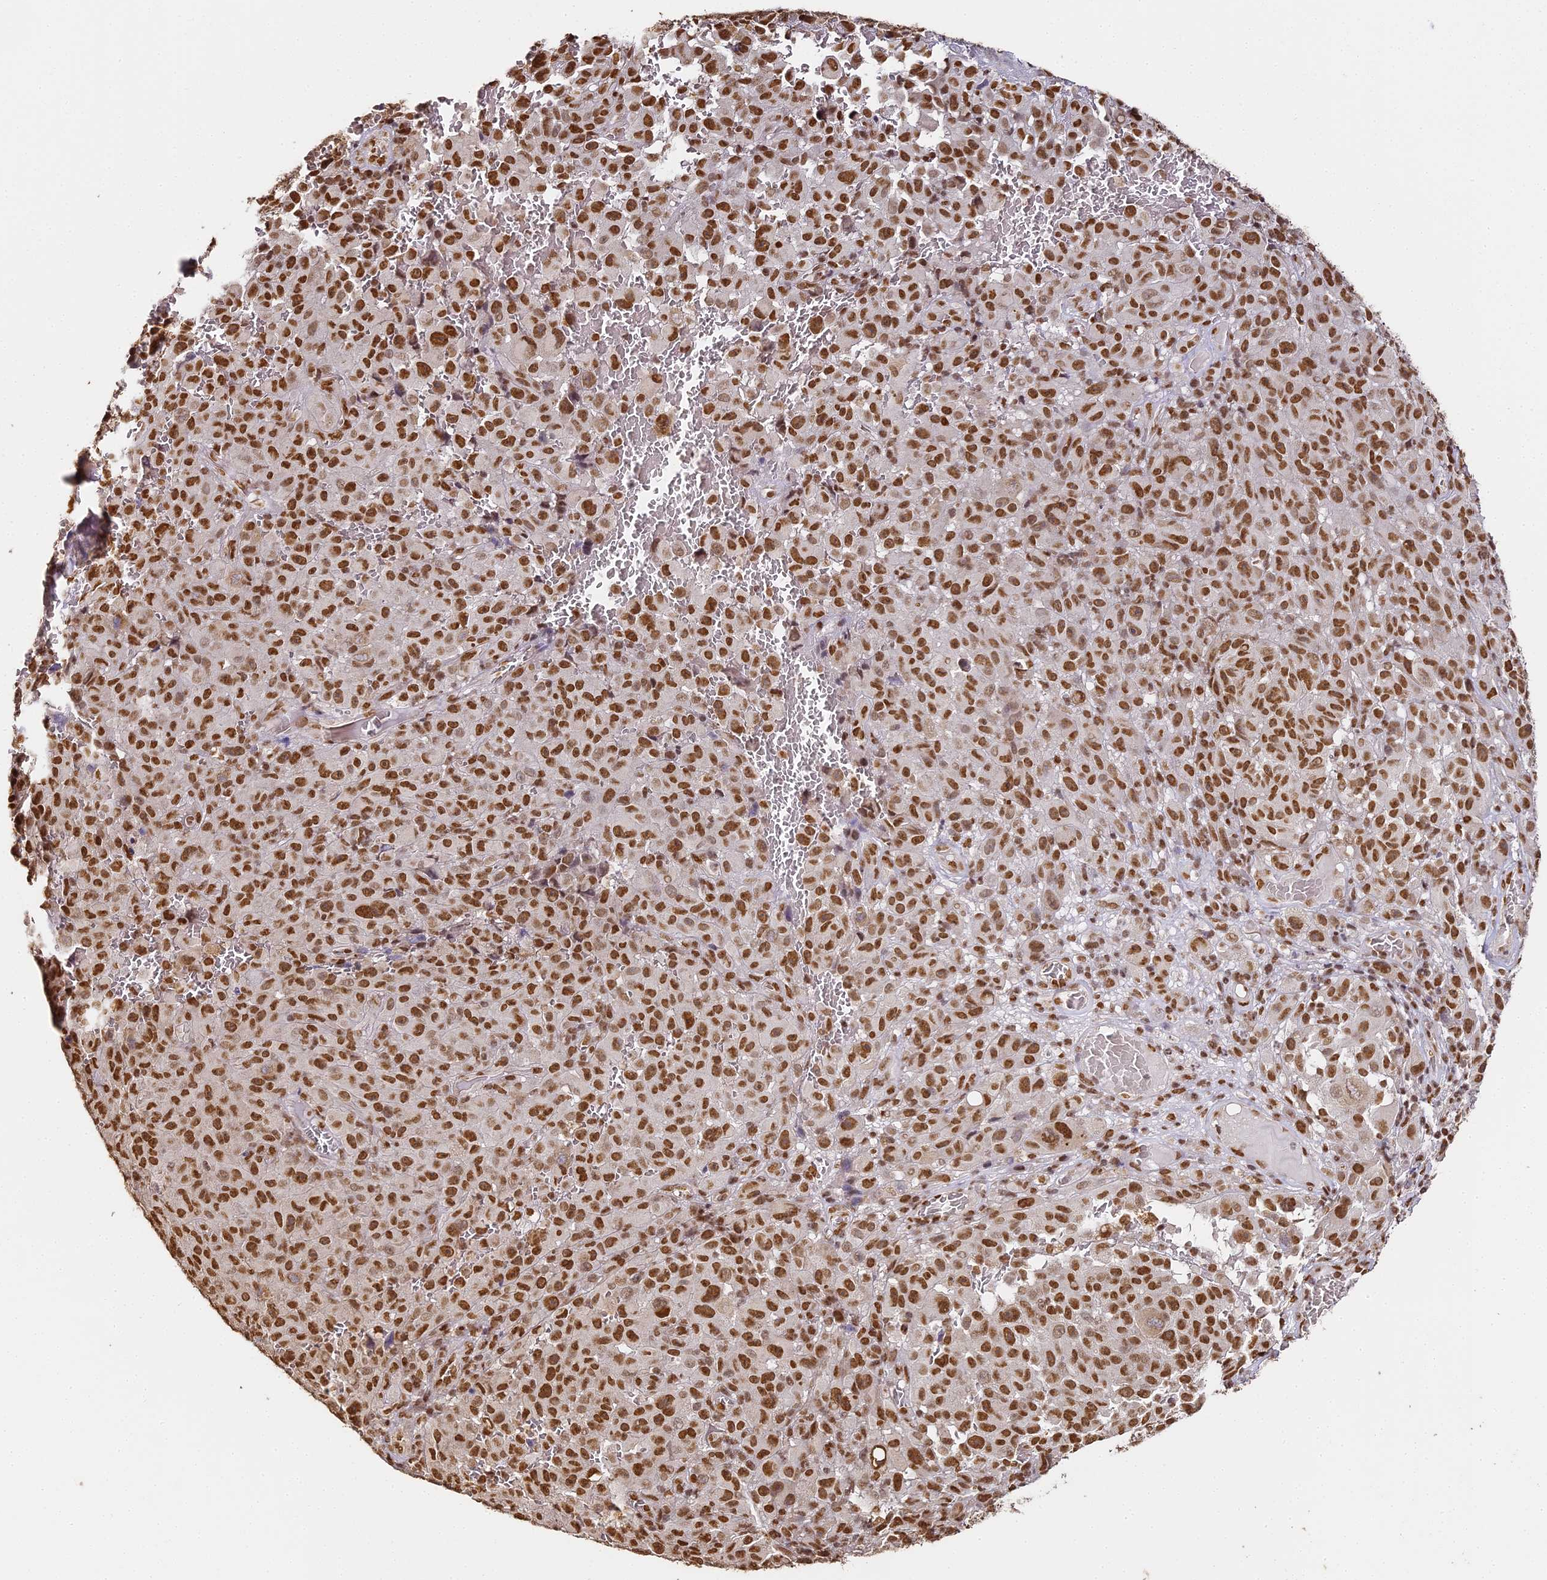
{"staining": {"intensity": "strong", "quantity": ">75%", "location": "nuclear"}, "tissue": "melanoma", "cell_type": "Tumor cells", "image_type": "cancer", "snomed": [{"axis": "morphology", "description": "Malignant melanoma, NOS"}, {"axis": "topography", "description": "Skin"}], "caption": "There is high levels of strong nuclear positivity in tumor cells of melanoma, as demonstrated by immunohistochemical staining (brown color).", "gene": "HNRNPA1", "patient": {"sex": "female", "age": 82}}